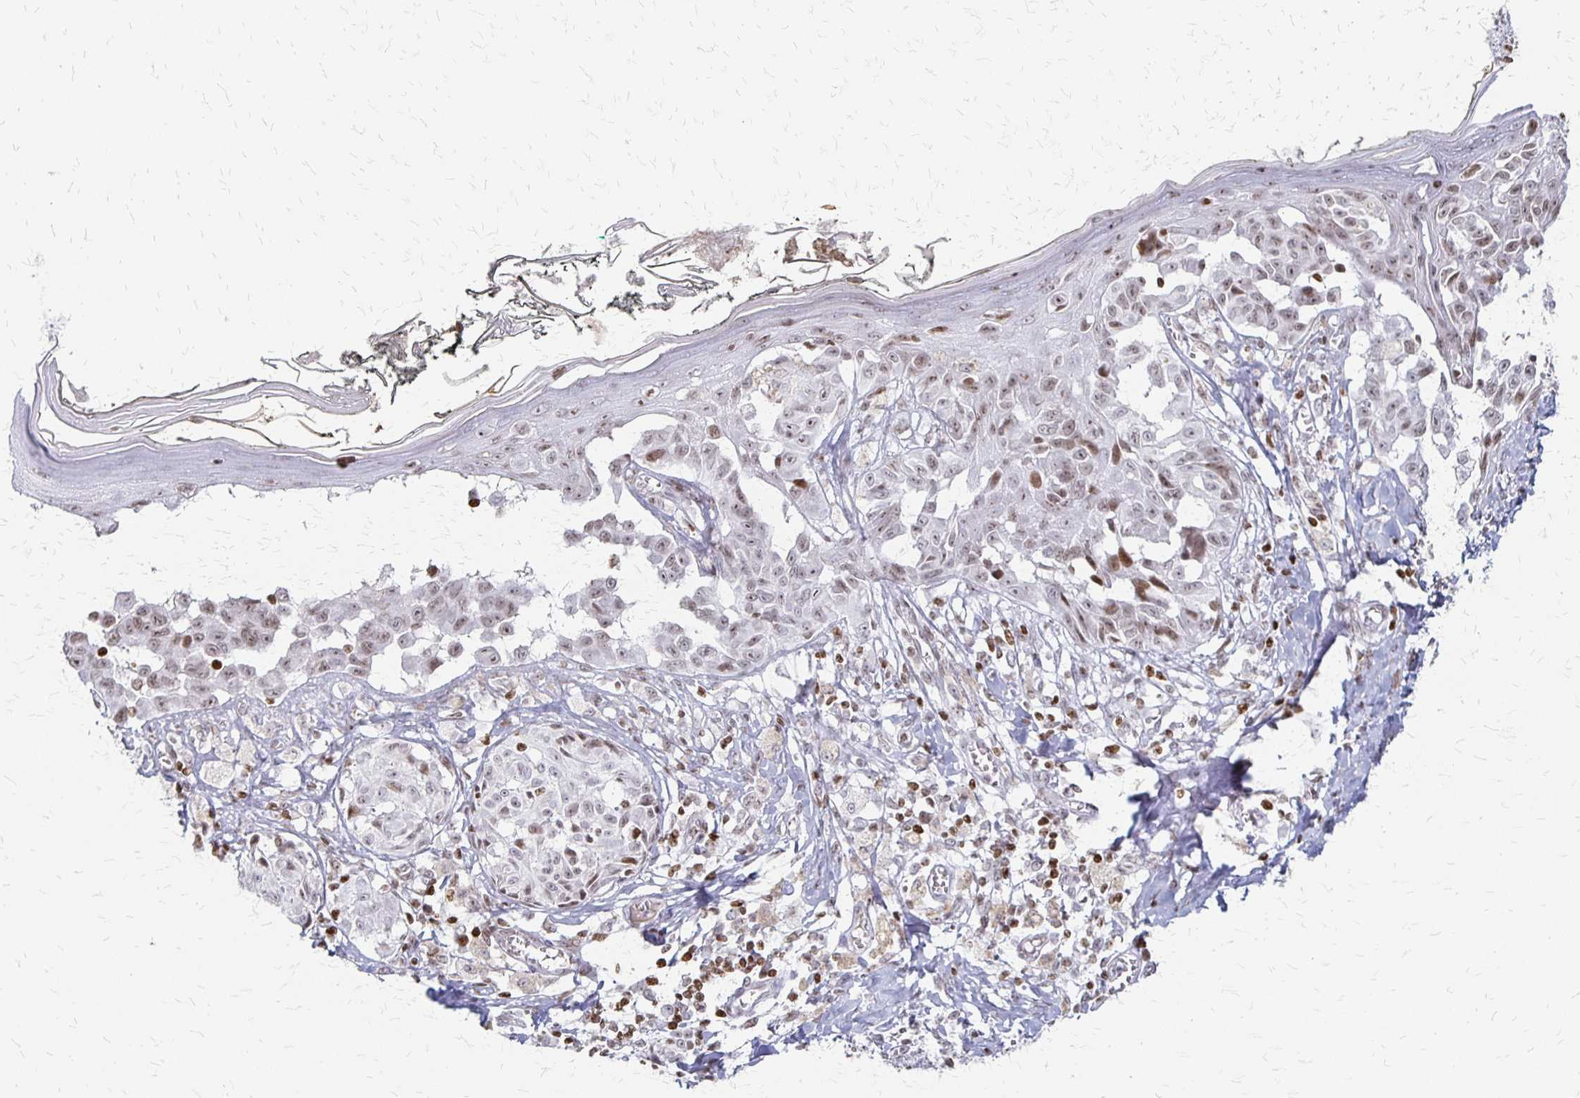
{"staining": {"intensity": "weak", "quantity": "<25%", "location": "nuclear"}, "tissue": "melanoma", "cell_type": "Tumor cells", "image_type": "cancer", "snomed": [{"axis": "morphology", "description": "Malignant melanoma, NOS"}, {"axis": "topography", "description": "Skin"}], "caption": "A high-resolution photomicrograph shows immunohistochemistry (IHC) staining of malignant melanoma, which shows no significant positivity in tumor cells.", "gene": "ZNF280C", "patient": {"sex": "female", "age": 43}}